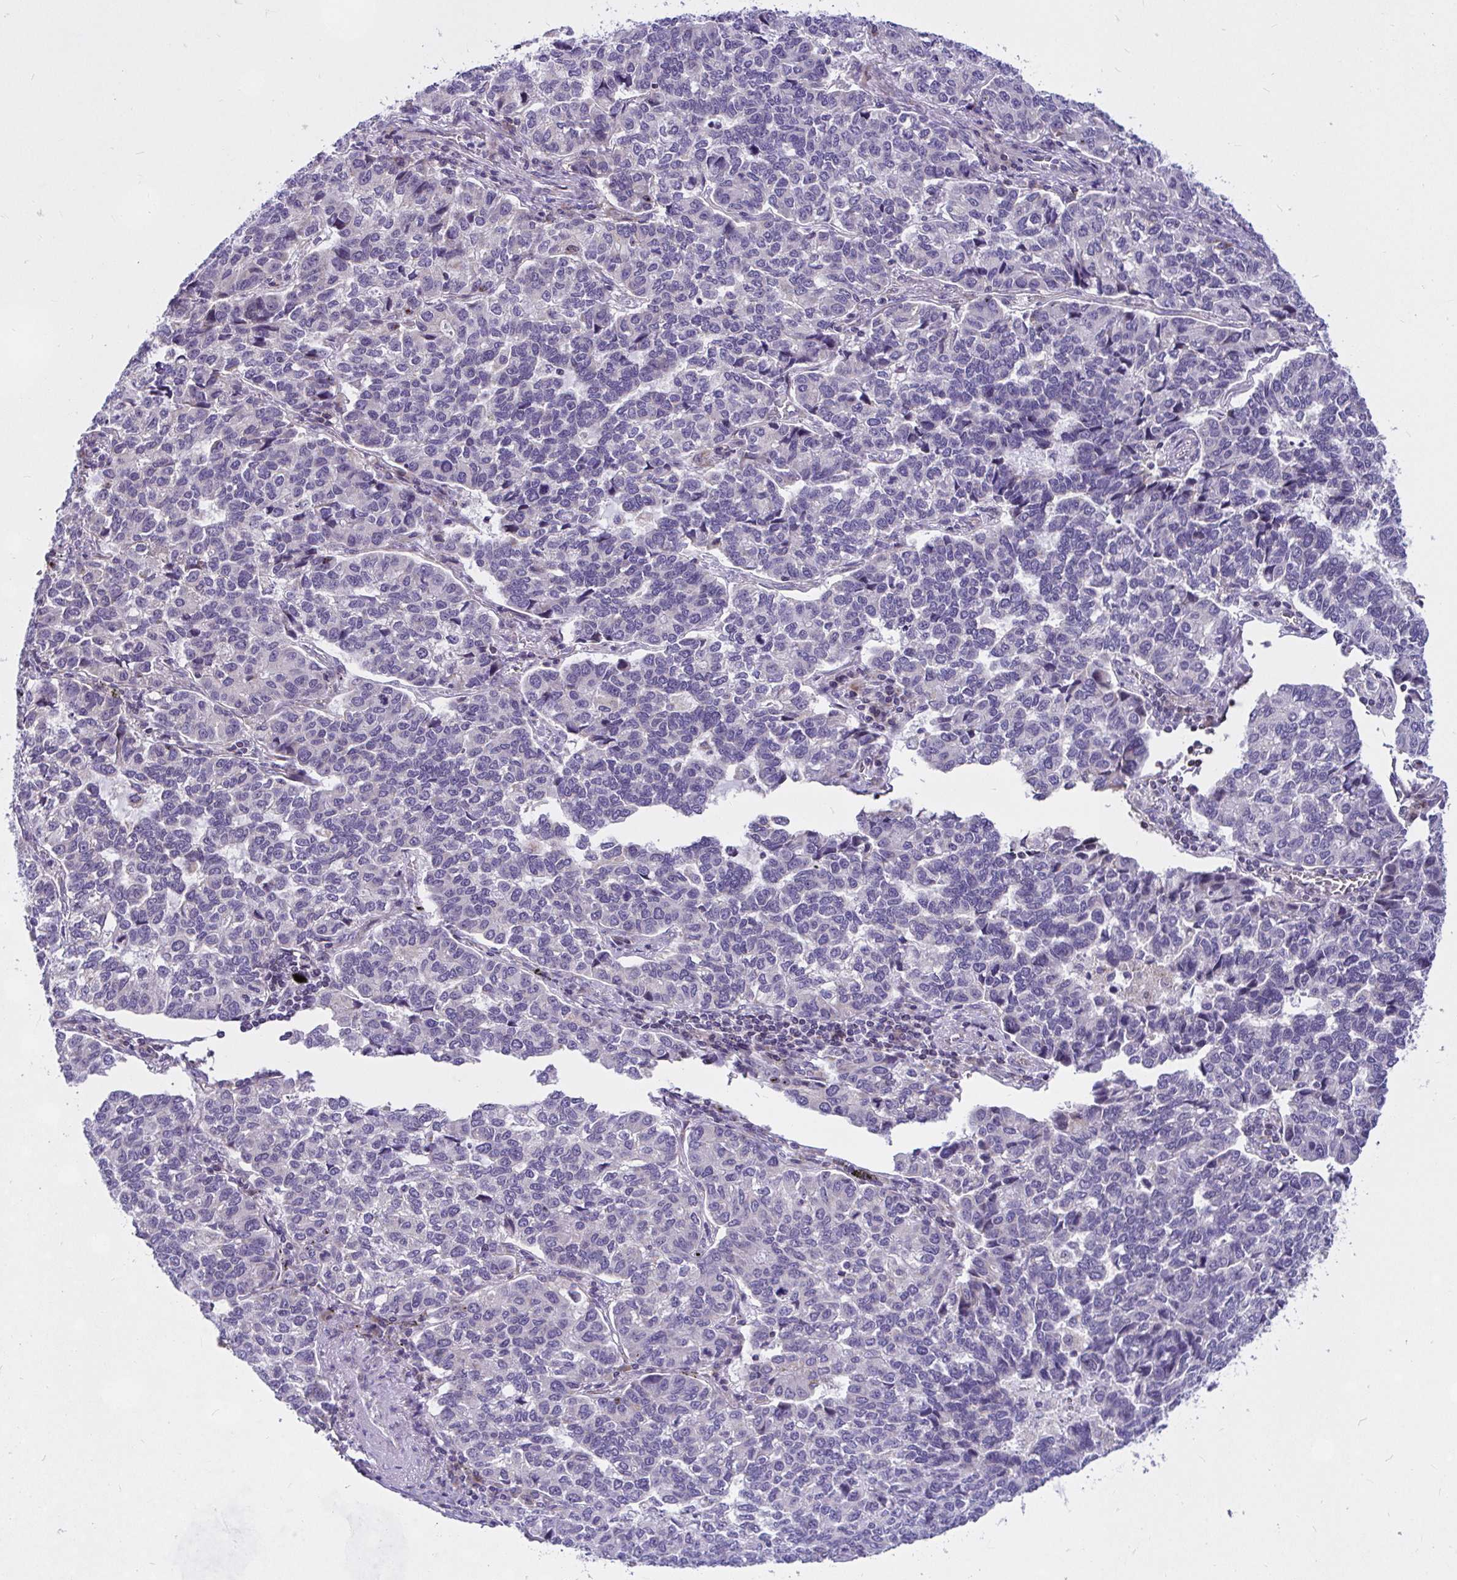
{"staining": {"intensity": "negative", "quantity": "none", "location": "none"}, "tissue": "lung cancer", "cell_type": "Tumor cells", "image_type": "cancer", "snomed": [{"axis": "morphology", "description": "Adenocarcinoma, NOS"}, {"axis": "topography", "description": "Lymph node"}, {"axis": "topography", "description": "Lung"}], "caption": "The image demonstrates no significant staining in tumor cells of lung cancer (adenocarcinoma).", "gene": "CEP63", "patient": {"sex": "male", "age": 66}}